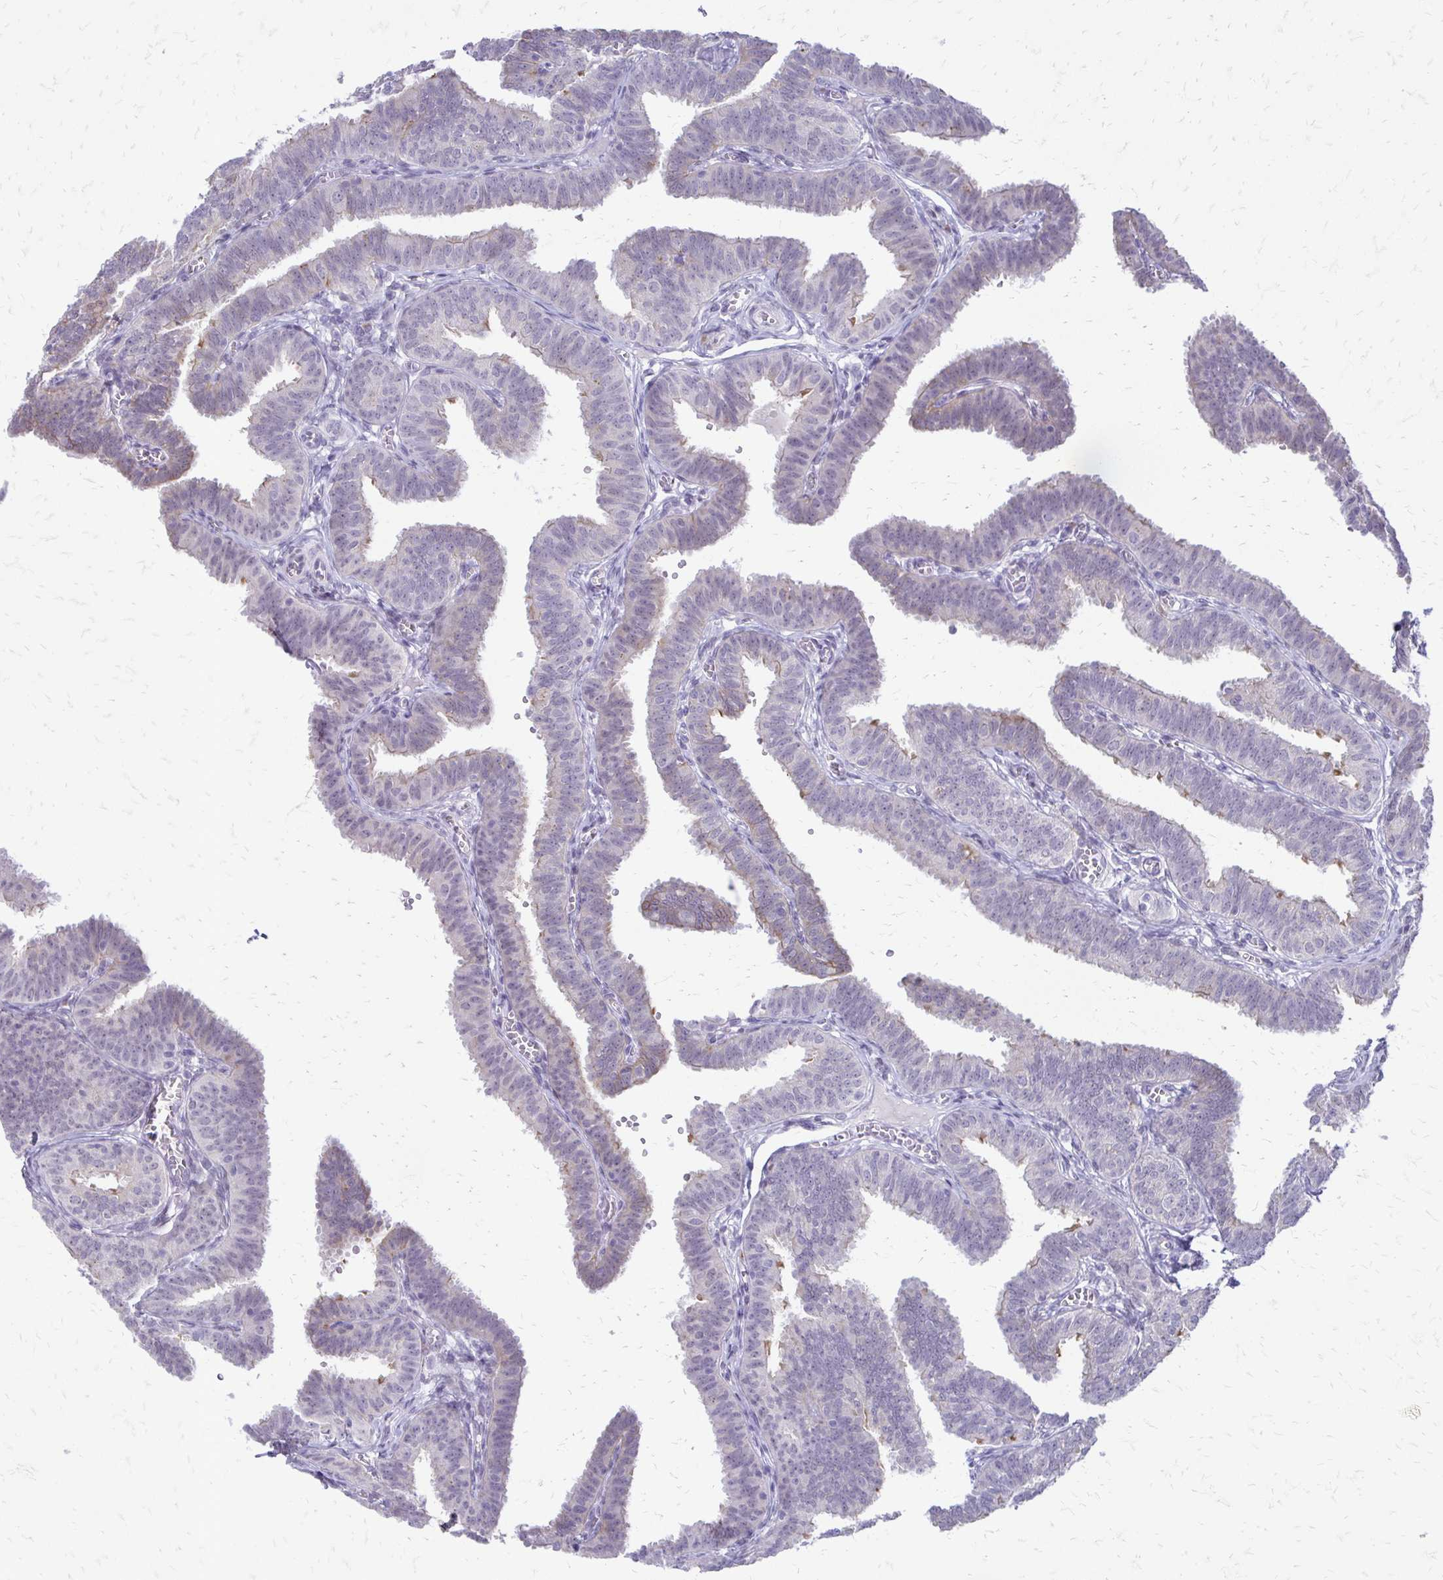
{"staining": {"intensity": "moderate", "quantity": "<25%", "location": "cytoplasmic/membranous"}, "tissue": "fallopian tube", "cell_type": "Glandular cells", "image_type": "normal", "snomed": [{"axis": "morphology", "description": "Normal tissue, NOS"}, {"axis": "topography", "description": "Fallopian tube"}], "caption": "This photomicrograph demonstrates benign fallopian tube stained with immunohistochemistry (IHC) to label a protein in brown. The cytoplasmic/membranous of glandular cells show moderate positivity for the protein. Nuclei are counter-stained blue.", "gene": "EPYC", "patient": {"sex": "female", "age": 25}}